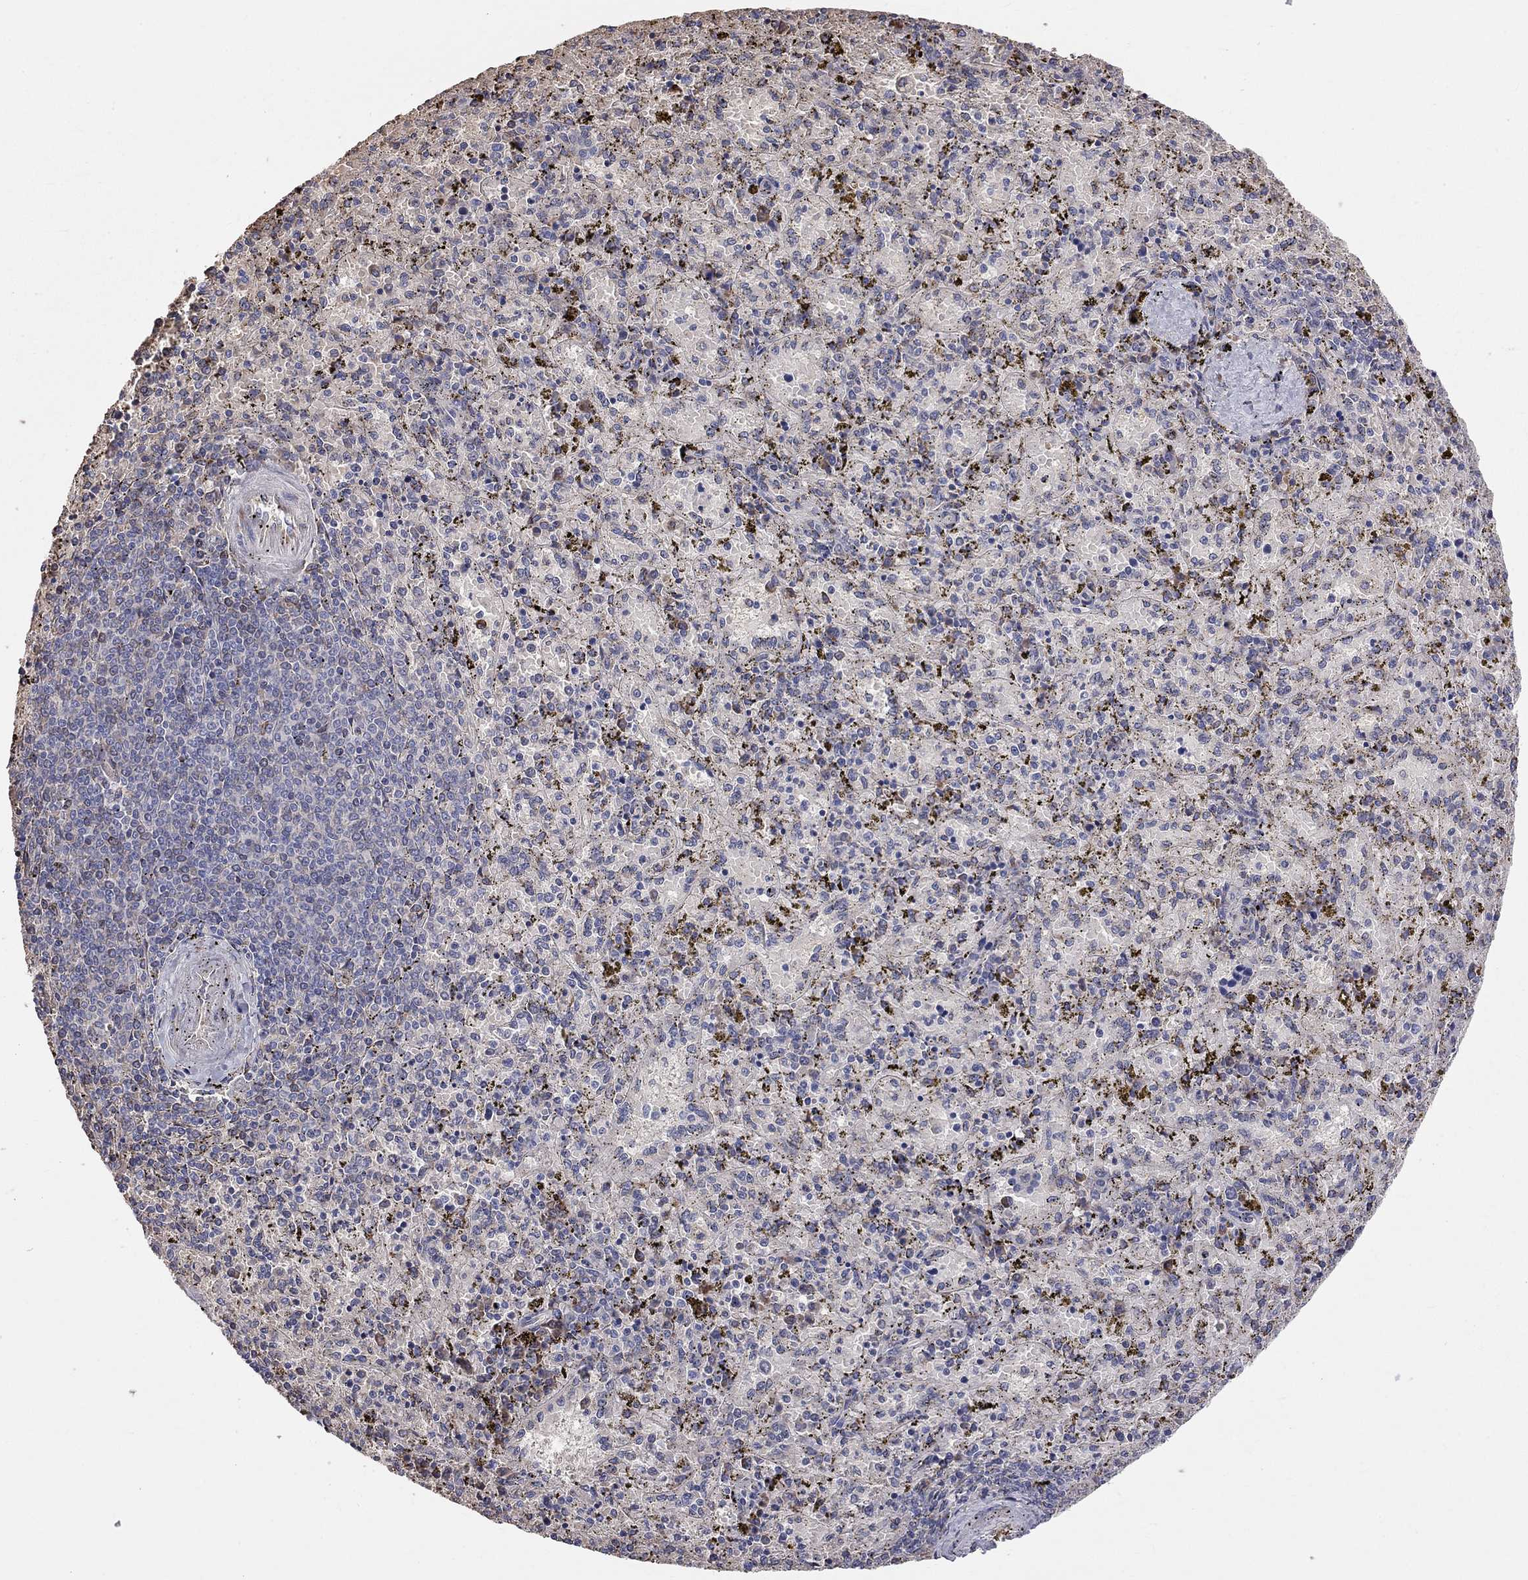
{"staining": {"intensity": "negative", "quantity": "none", "location": "none"}, "tissue": "spleen", "cell_type": "Cells in red pulp", "image_type": "normal", "snomed": [{"axis": "morphology", "description": "Normal tissue, NOS"}, {"axis": "topography", "description": "Spleen"}], "caption": "Immunohistochemistry (IHC) image of unremarkable spleen stained for a protein (brown), which shows no staining in cells in red pulp.", "gene": "CASTOR1", "patient": {"sex": "female", "age": 50}}